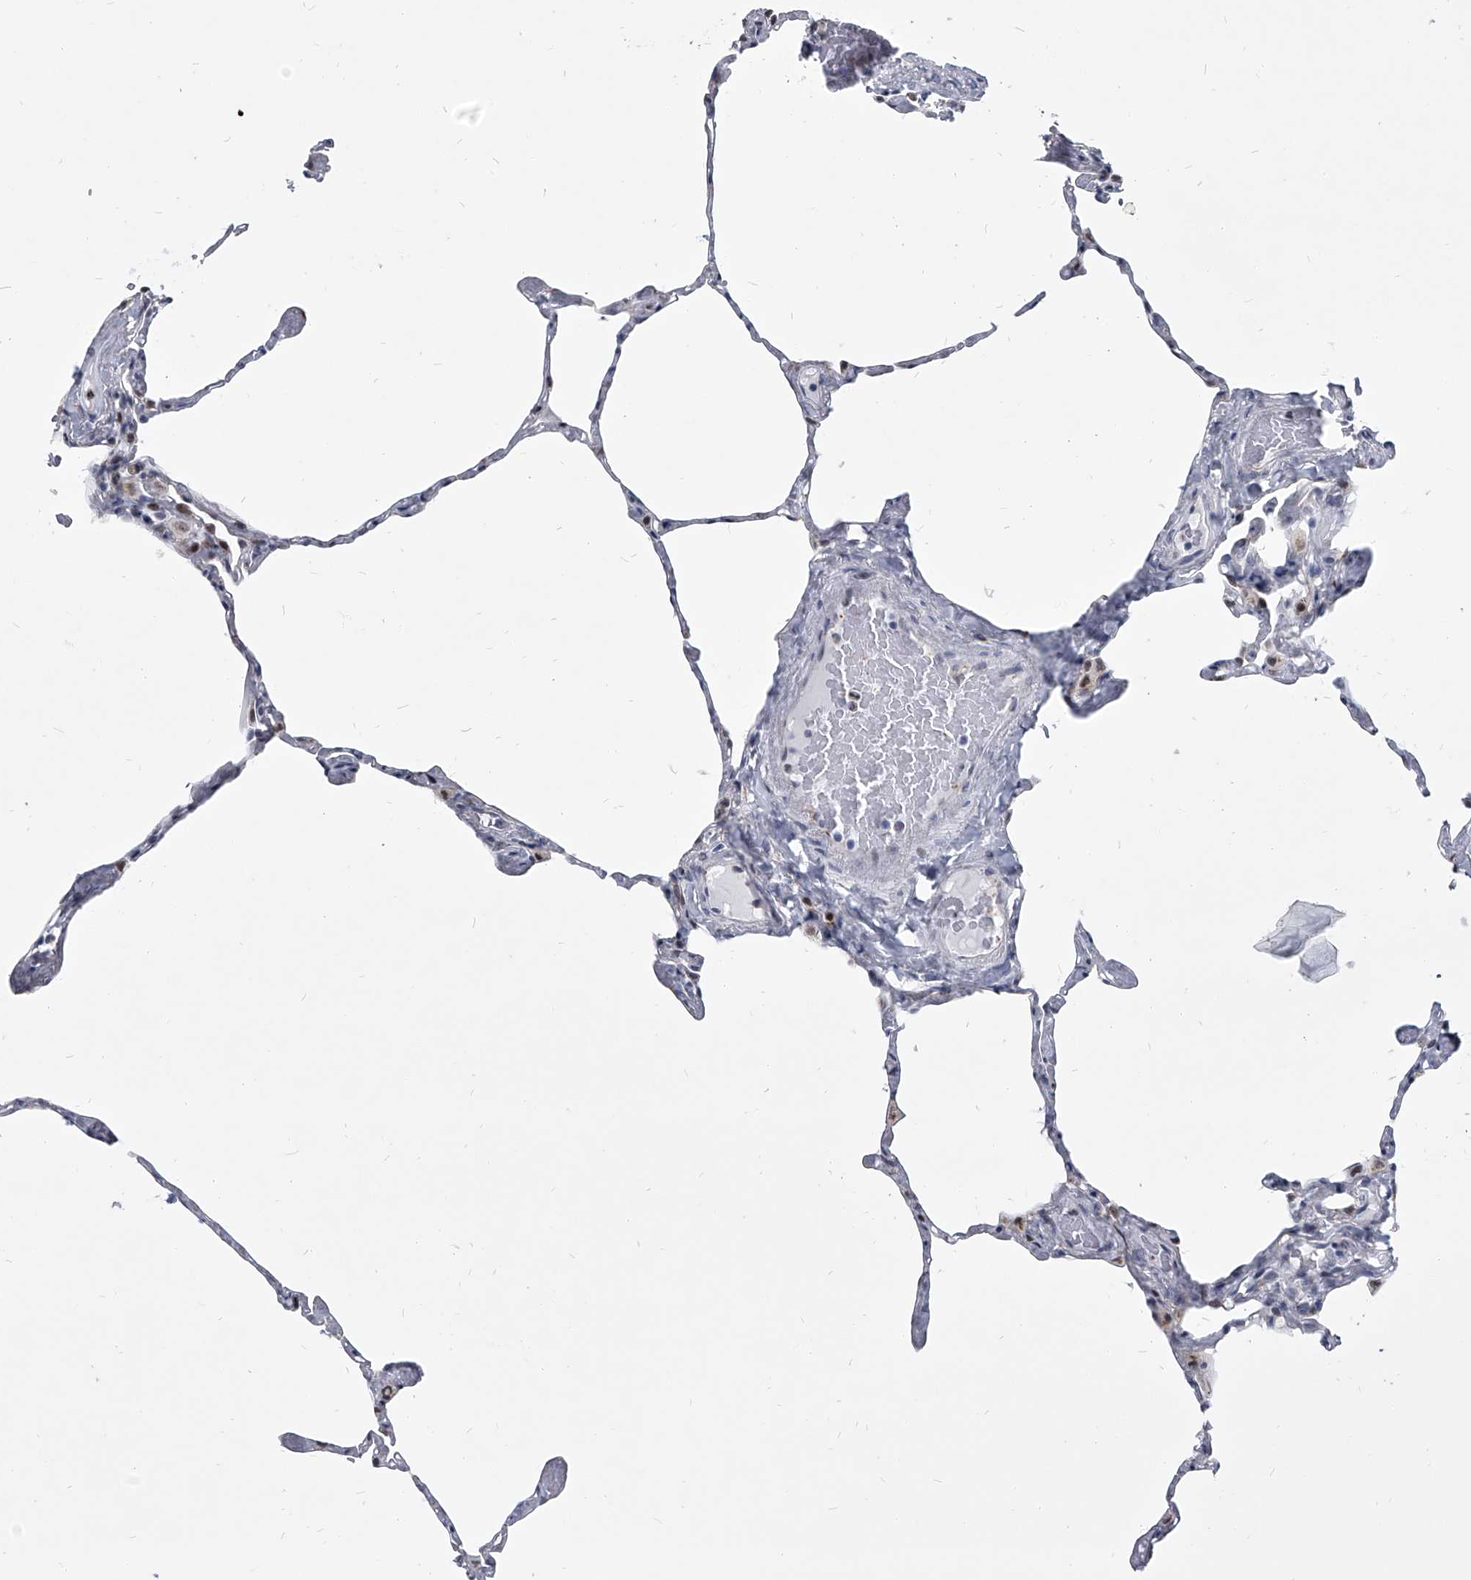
{"staining": {"intensity": "negative", "quantity": "none", "location": "none"}, "tissue": "lung", "cell_type": "Alveolar cells", "image_type": "normal", "snomed": [{"axis": "morphology", "description": "Normal tissue, NOS"}, {"axis": "topography", "description": "Lung"}], "caption": "Alveolar cells show no significant protein staining in normal lung. The staining is performed using DAB brown chromogen with nuclei counter-stained in using hematoxylin.", "gene": "EVA1C", "patient": {"sex": "male", "age": 65}}